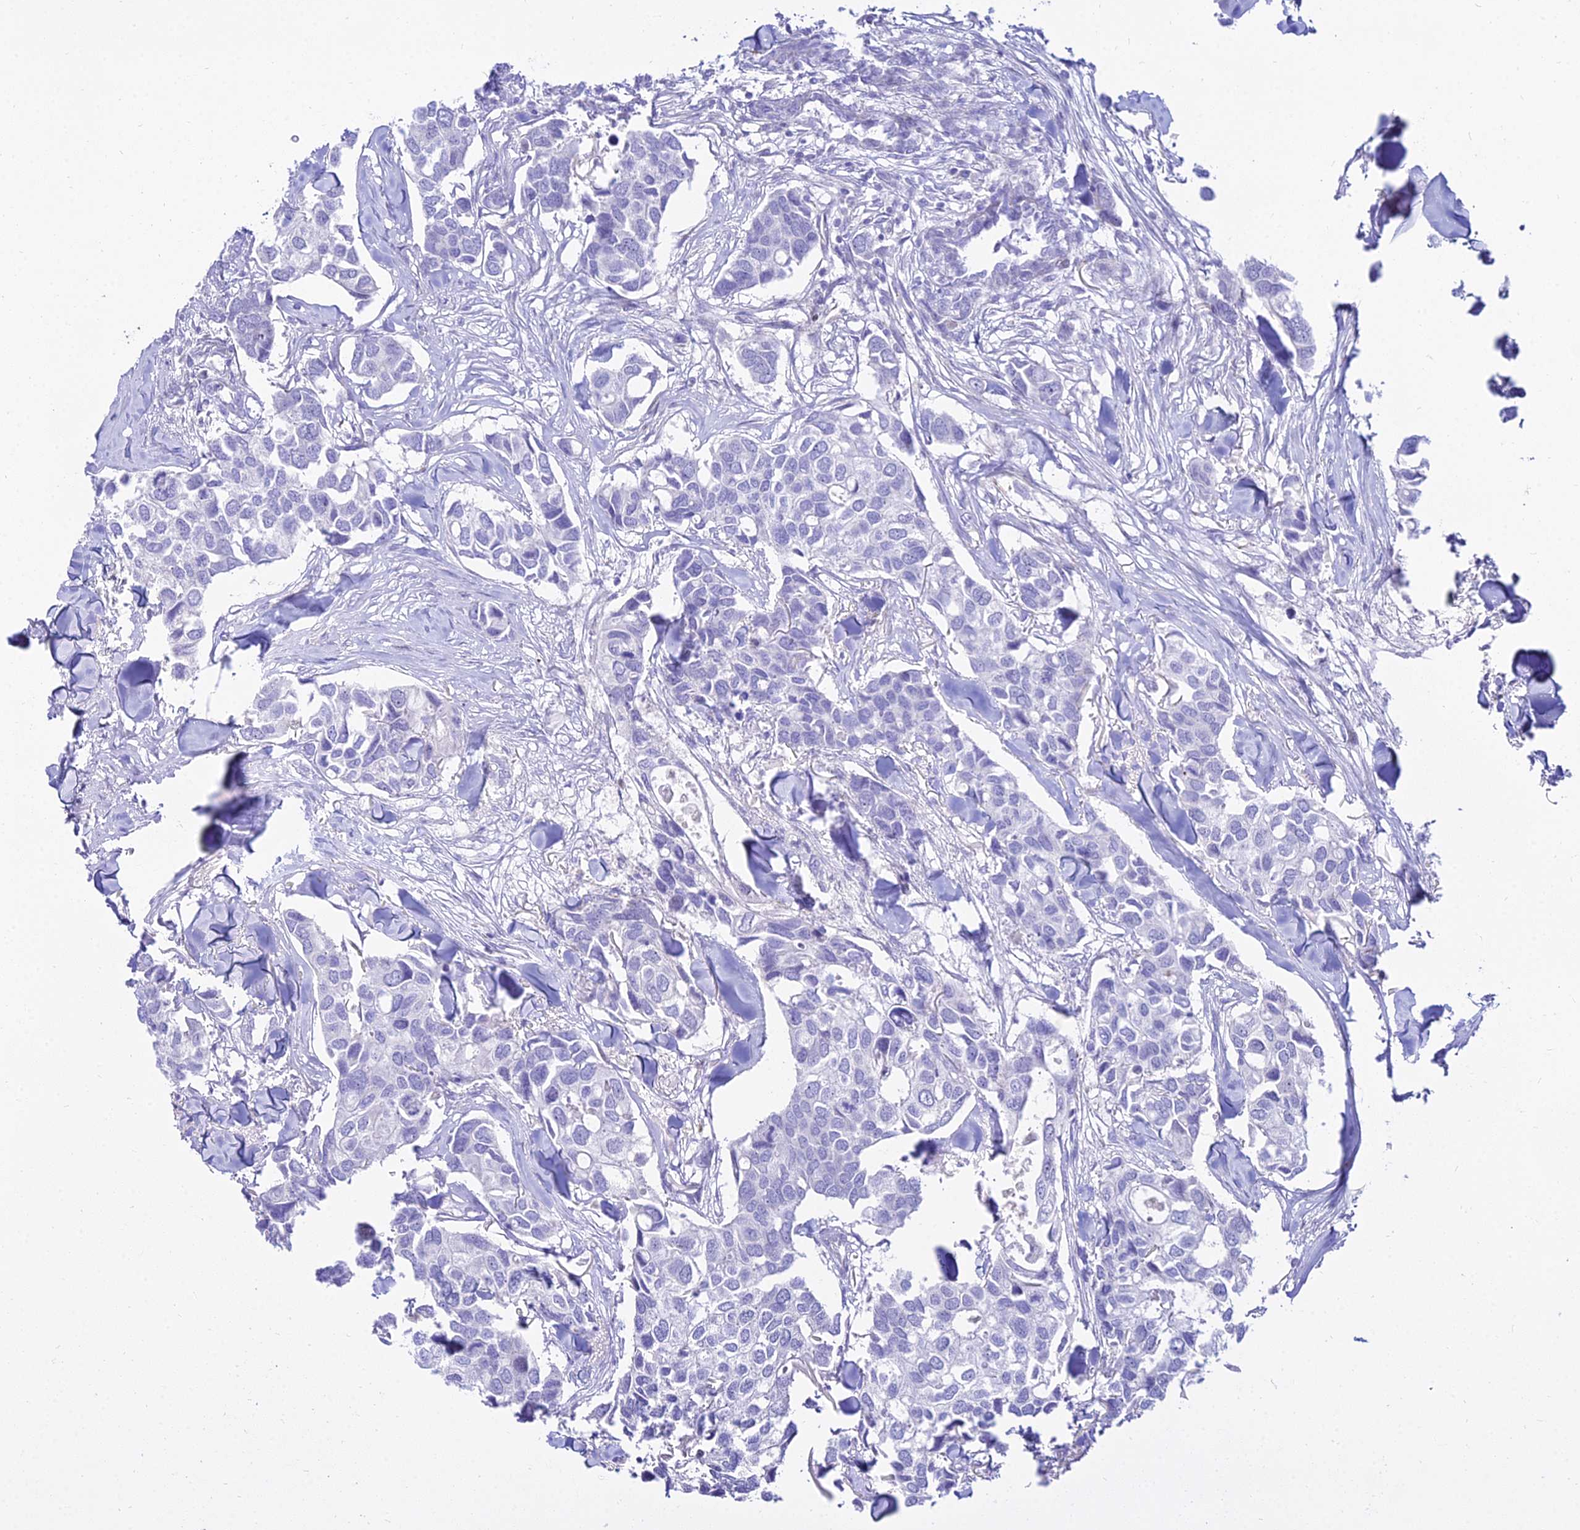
{"staining": {"intensity": "negative", "quantity": "none", "location": "none"}, "tissue": "breast cancer", "cell_type": "Tumor cells", "image_type": "cancer", "snomed": [{"axis": "morphology", "description": "Duct carcinoma"}, {"axis": "topography", "description": "Breast"}], "caption": "Histopathology image shows no significant protein expression in tumor cells of breast cancer (infiltrating ductal carcinoma). (DAB immunohistochemistry with hematoxylin counter stain).", "gene": "DLX1", "patient": {"sex": "female", "age": 83}}